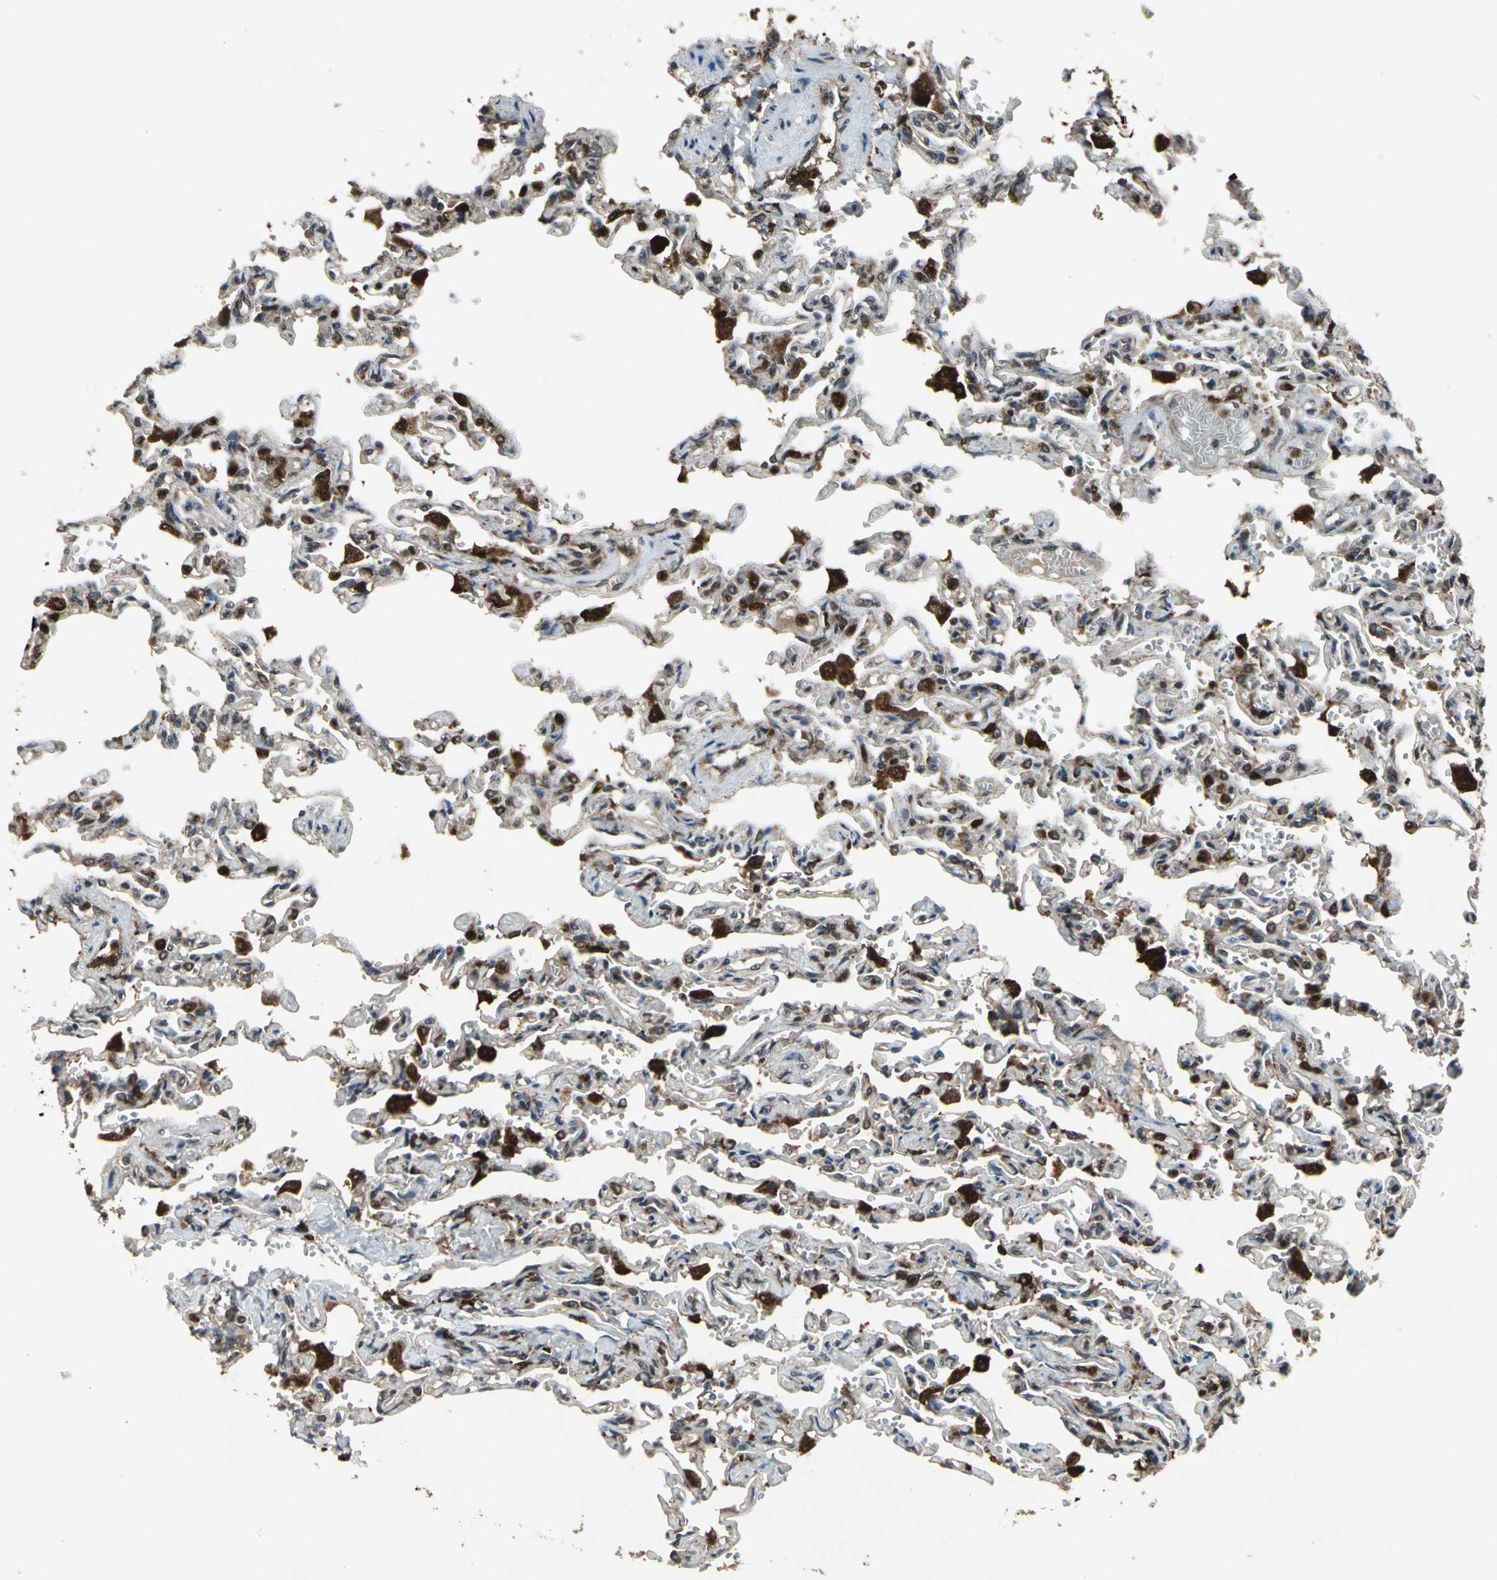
{"staining": {"intensity": "strong", "quantity": ">75%", "location": "cytoplasmic/membranous,nuclear"}, "tissue": "lung", "cell_type": "Alveolar cells", "image_type": "normal", "snomed": [{"axis": "morphology", "description": "Normal tissue, NOS"}, {"axis": "topography", "description": "Lung"}], "caption": "This image demonstrates benign lung stained with IHC to label a protein in brown. The cytoplasmic/membranous,nuclear of alveolar cells show strong positivity for the protein. Nuclei are counter-stained blue.", "gene": "PYCARD", "patient": {"sex": "male", "age": 21}}